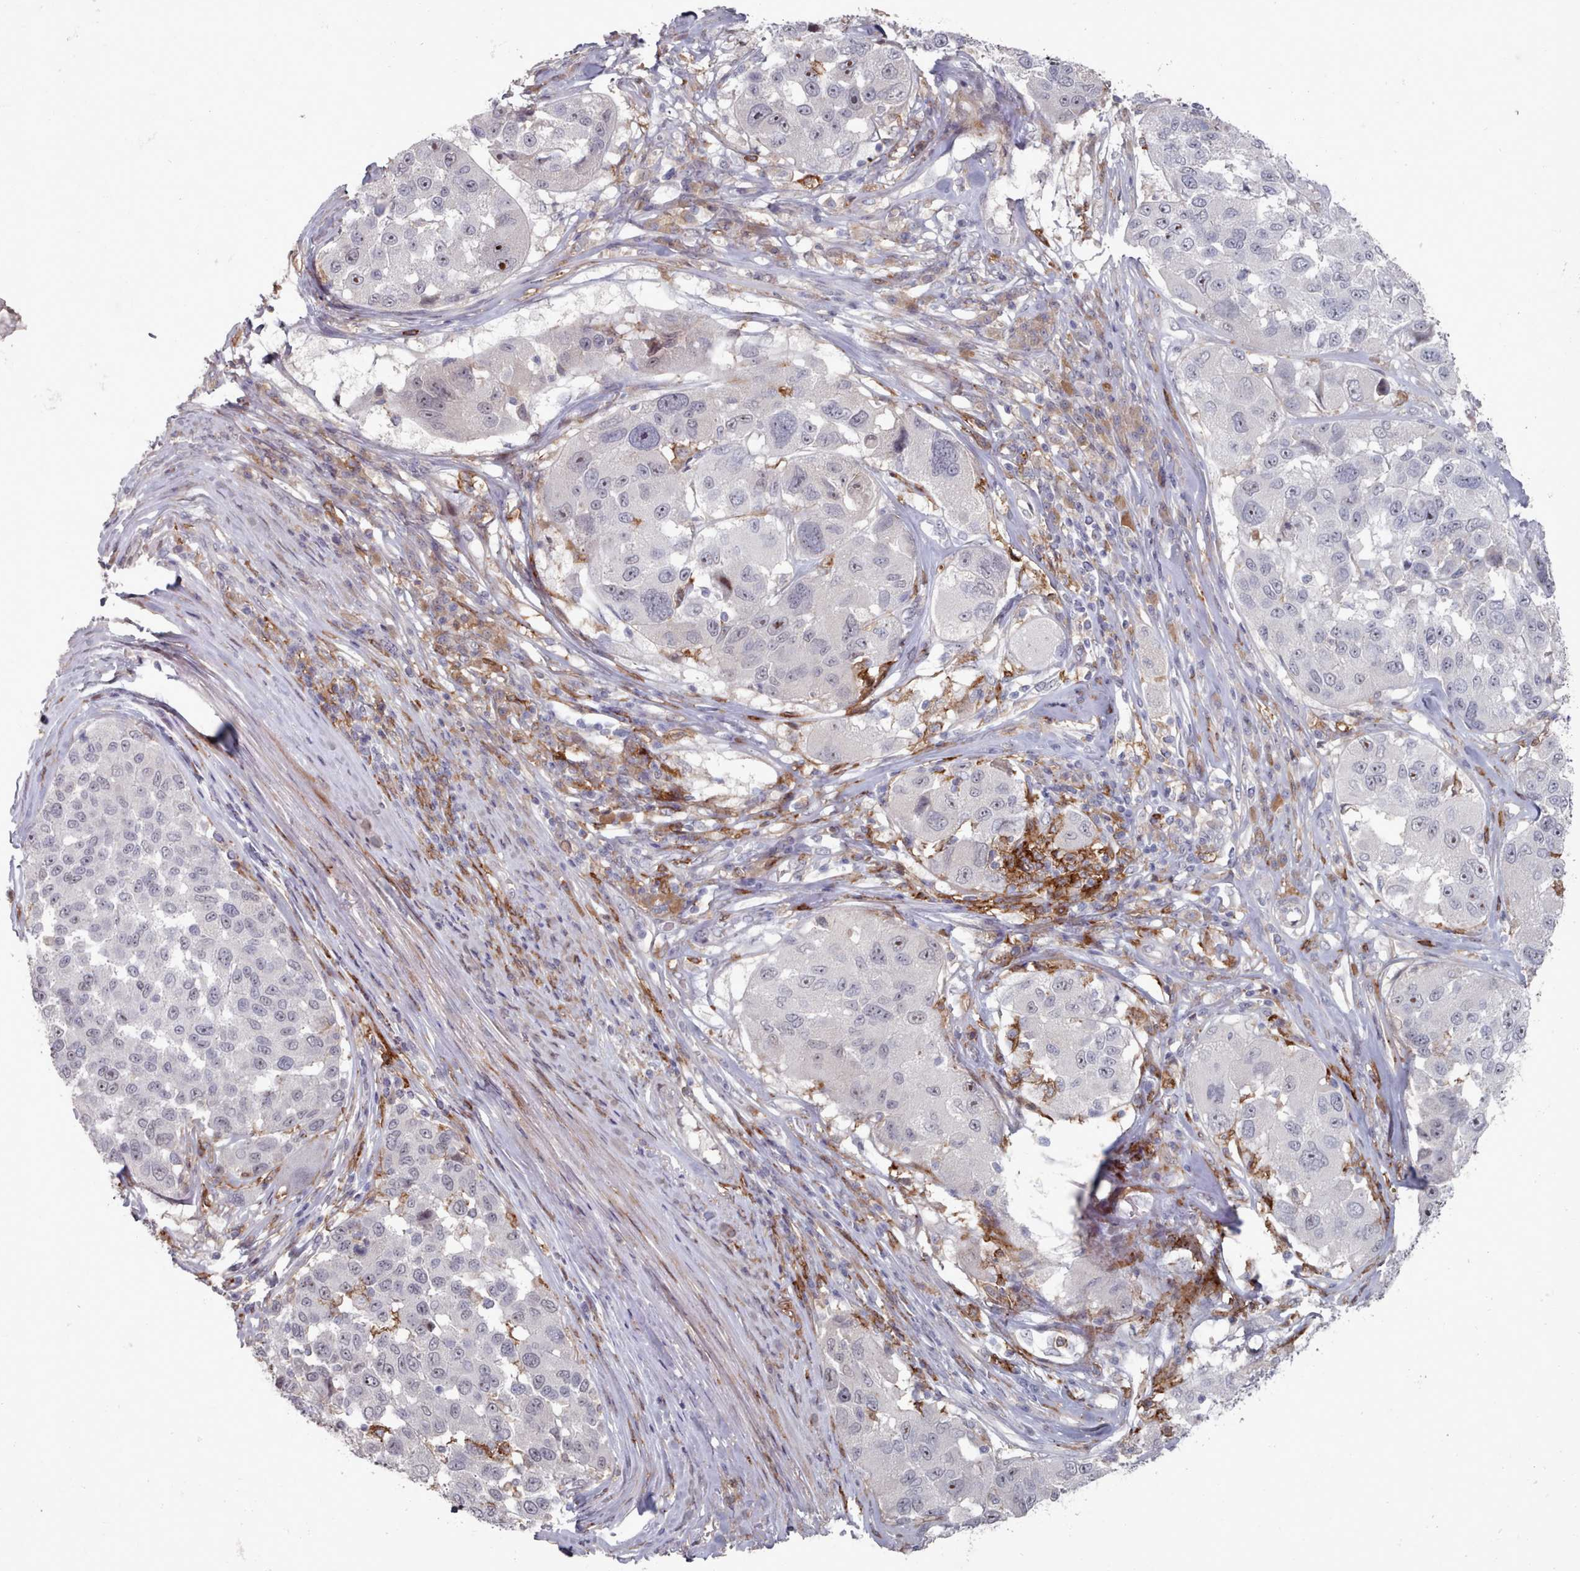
{"staining": {"intensity": "negative", "quantity": "none", "location": "none"}, "tissue": "melanoma", "cell_type": "Tumor cells", "image_type": "cancer", "snomed": [{"axis": "morphology", "description": "Malignant melanoma, NOS"}, {"axis": "topography", "description": "Skin"}], "caption": "Immunohistochemistry image of neoplastic tissue: melanoma stained with DAB demonstrates no significant protein positivity in tumor cells. (DAB (3,3'-diaminobenzidine) IHC, high magnification).", "gene": "COL8A2", "patient": {"sex": "female", "age": 66}}